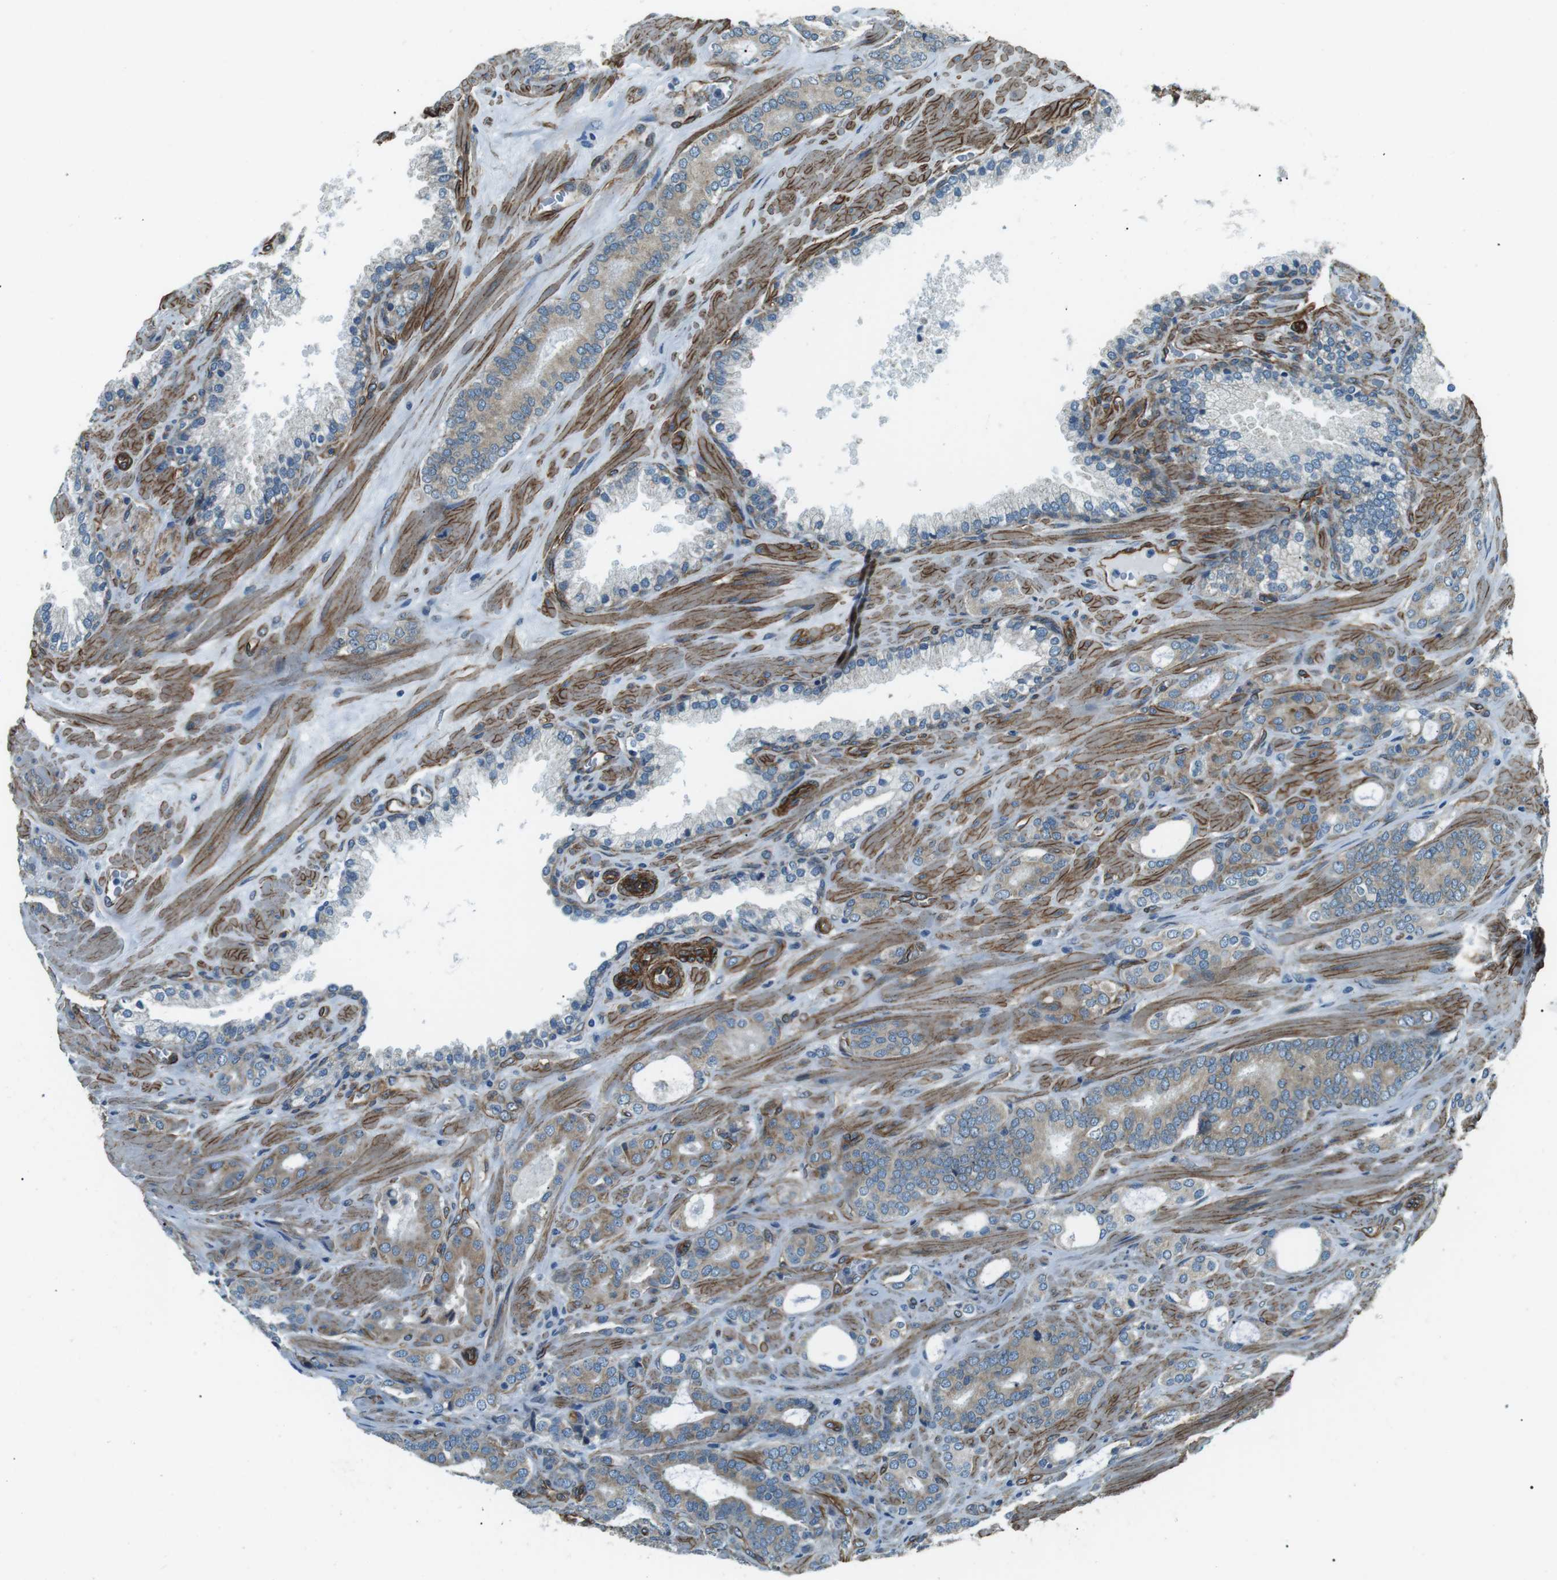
{"staining": {"intensity": "weak", "quantity": "<25%", "location": "cytoplasmic/membranous"}, "tissue": "prostate cancer", "cell_type": "Tumor cells", "image_type": "cancer", "snomed": [{"axis": "morphology", "description": "Adenocarcinoma, Low grade"}, {"axis": "topography", "description": "Prostate"}], "caption": "The photomicrograph exhibits no significant staining in tumor cells of low-grade adenocarcinoma (prostate).", "gene": "ODR4", "patient": {"sex": "male", "age": 63}}